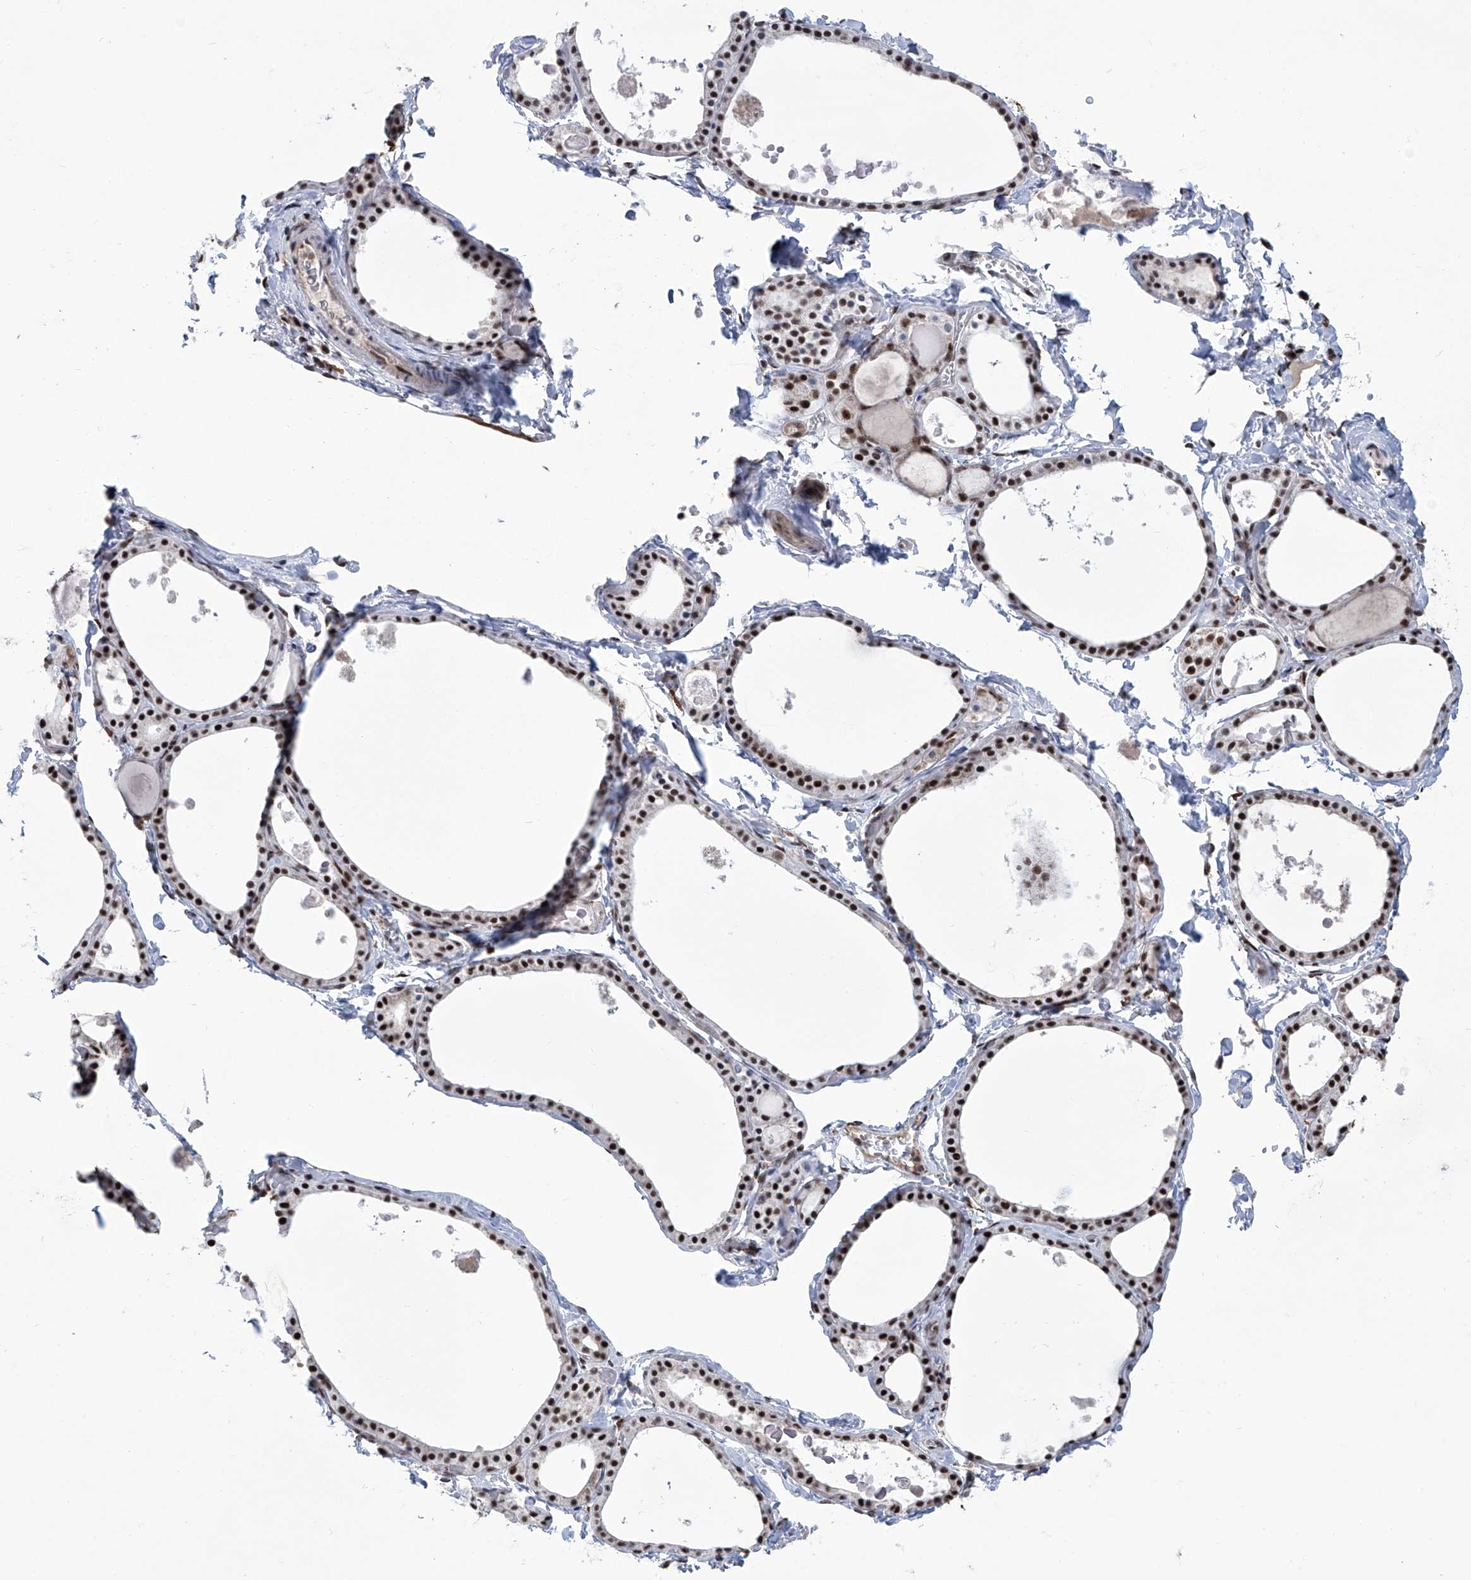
{"staining": {"intensity": "strong", "quantity": "25%-75%", "location": "nuclear"}, "tissue": "thyroid gland", "cell_type": "Glandular cells", "image_type": "normal", "snomed": [{"axis": "morphology", "description": "Normal tissue, NOS"}, {"axis": "topography", "description": "Thyroid gland"}], "caption": "Immunohistochemistry (IHC) staining of unremarkable thyroid gland, which displays high levels of strong nuclear staining in approximately 25%-75% of glandular cells indicating strong nuclear protein expression. The staining was performed using DAB (brown) for protein detection and nuclei were counterstained in hematoxylin (blue).", "gene": "FBXL4", "patient": {"sex": "male", "age": 56}}